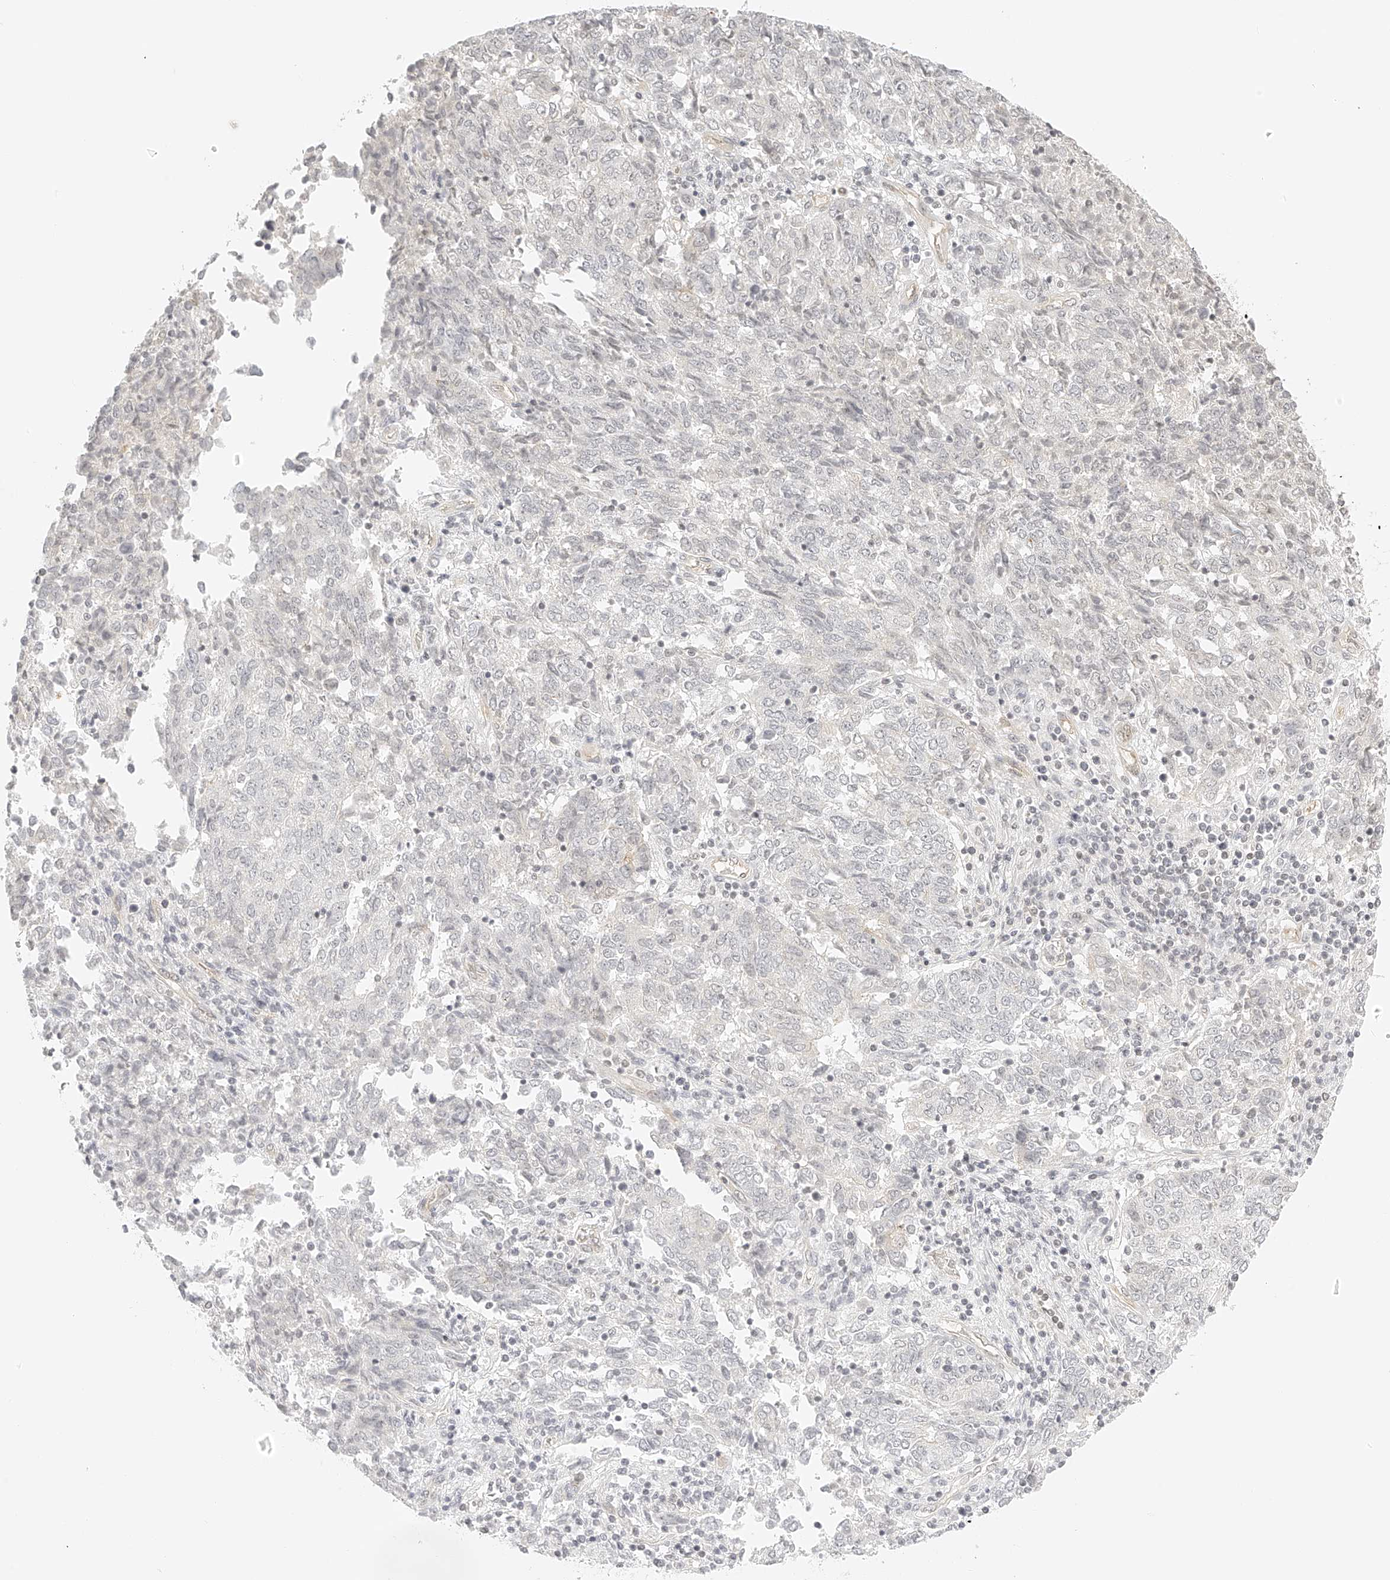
{"staining": {"intensity": "weak", "quantity": "<25%", "location": "cytoplasmic/membranous"}, "tissue": "endometrial cancer", "cell_type": "Tumor cells", "image_type": "cancer", "snomed": [{"axis": "morphology", "description": "Adenocarcinoma, NOS"}, {"axis": "topography", "description": "Endometrium"}], "caption": "A photomicrograph of human adenocarcinoma (endometrial) is negative for staining in tumor cells. (DAB (3,3'-diaminobenzidine) immunohistochemistry visualized using brightfield microscopy, high magnification).", "gene": "ZFP69", "patient": {"sex": "female", "age": 80}}